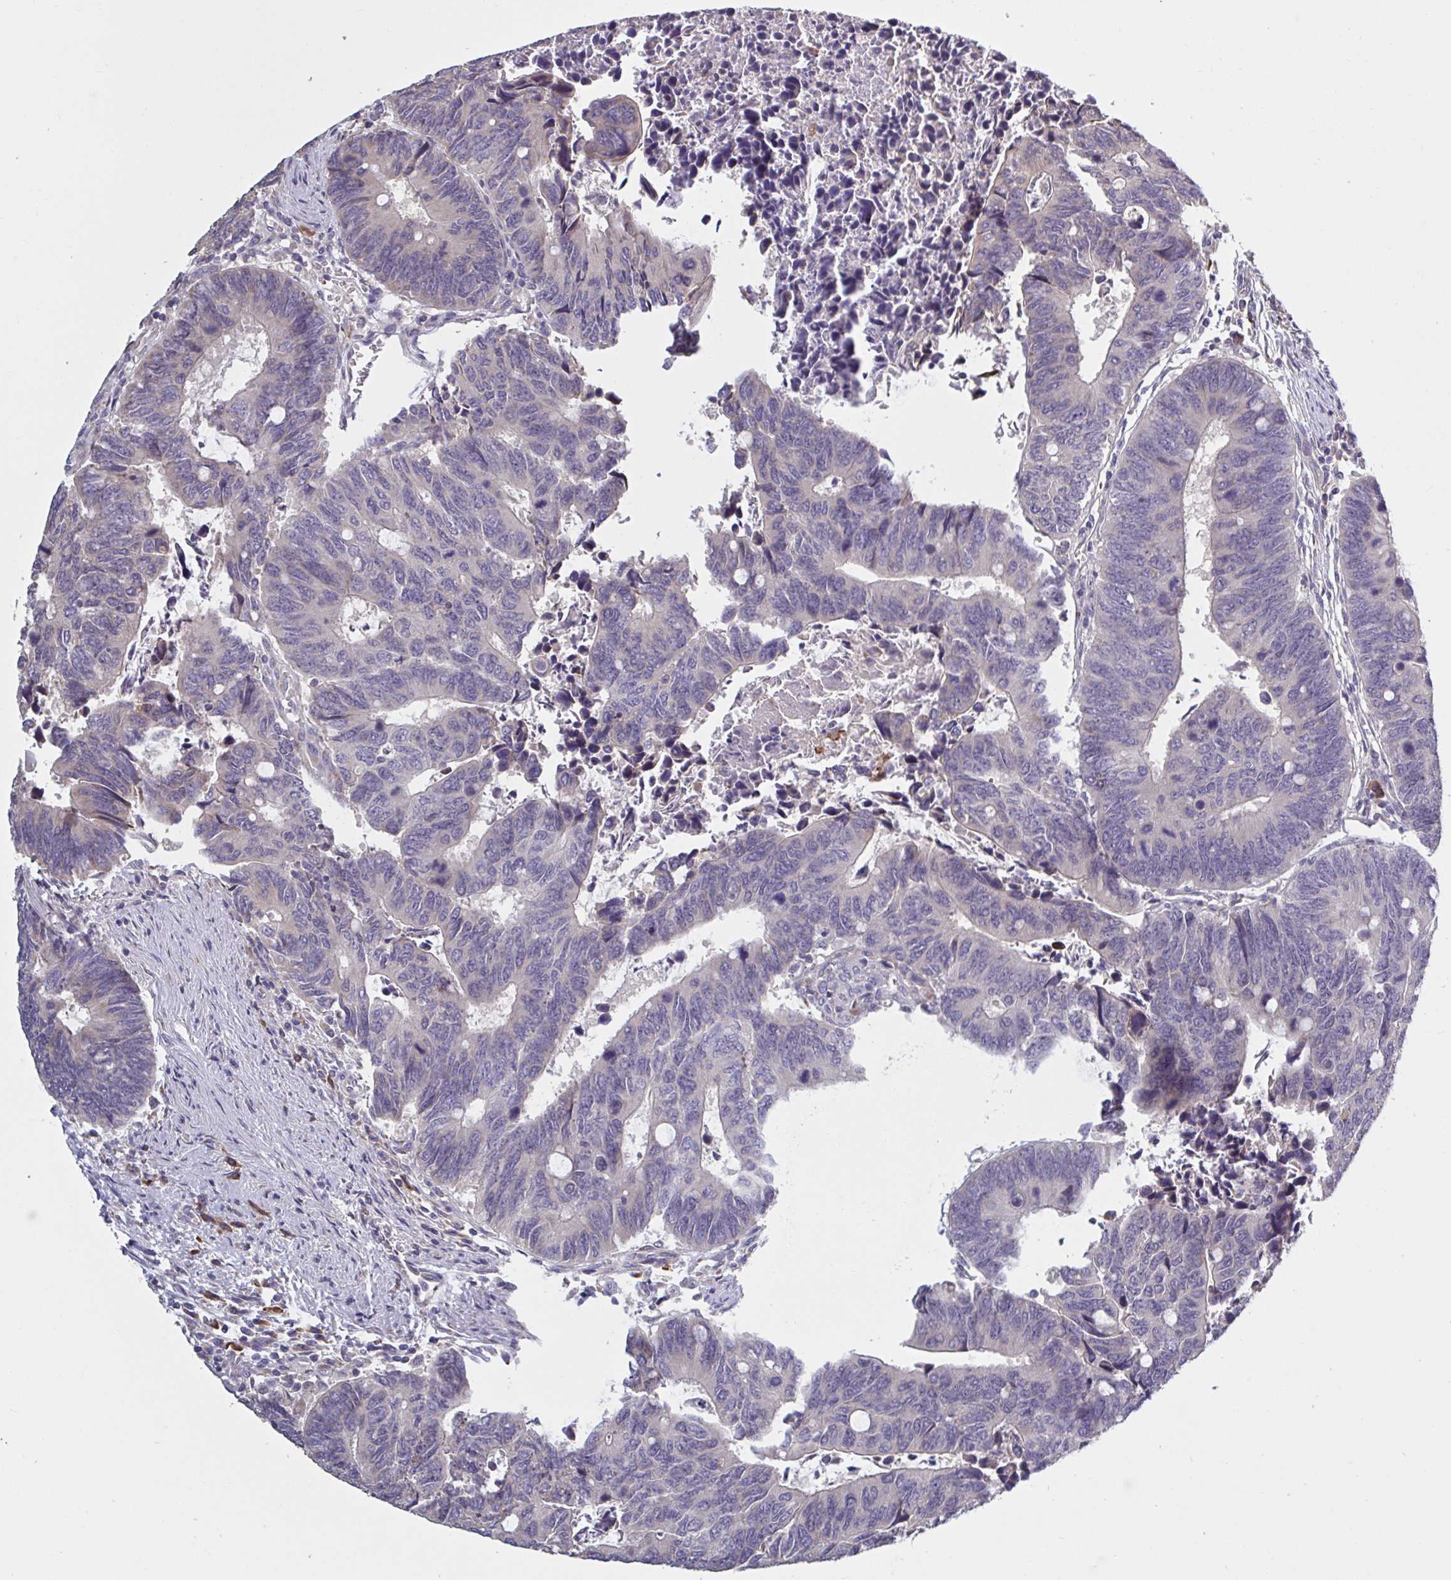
{"staining": {"intensity": "negative", "quantity": "none", "location": "none"}, "tissue": "colorectal cancer", "cell_type": "Tumor cells", "image_type": "cancer", "snomed": [{"axis": "morphology", "description": "Adenocarcinoma, NOS"}, {"axis": "topography", "description": "Colon"}], "caption": "Image shows no protein staining in tumor cells of colorectal adenocarcinoma tissue.", "gene": "CD1E", "patient": {"sex": "male", "age": 87}}